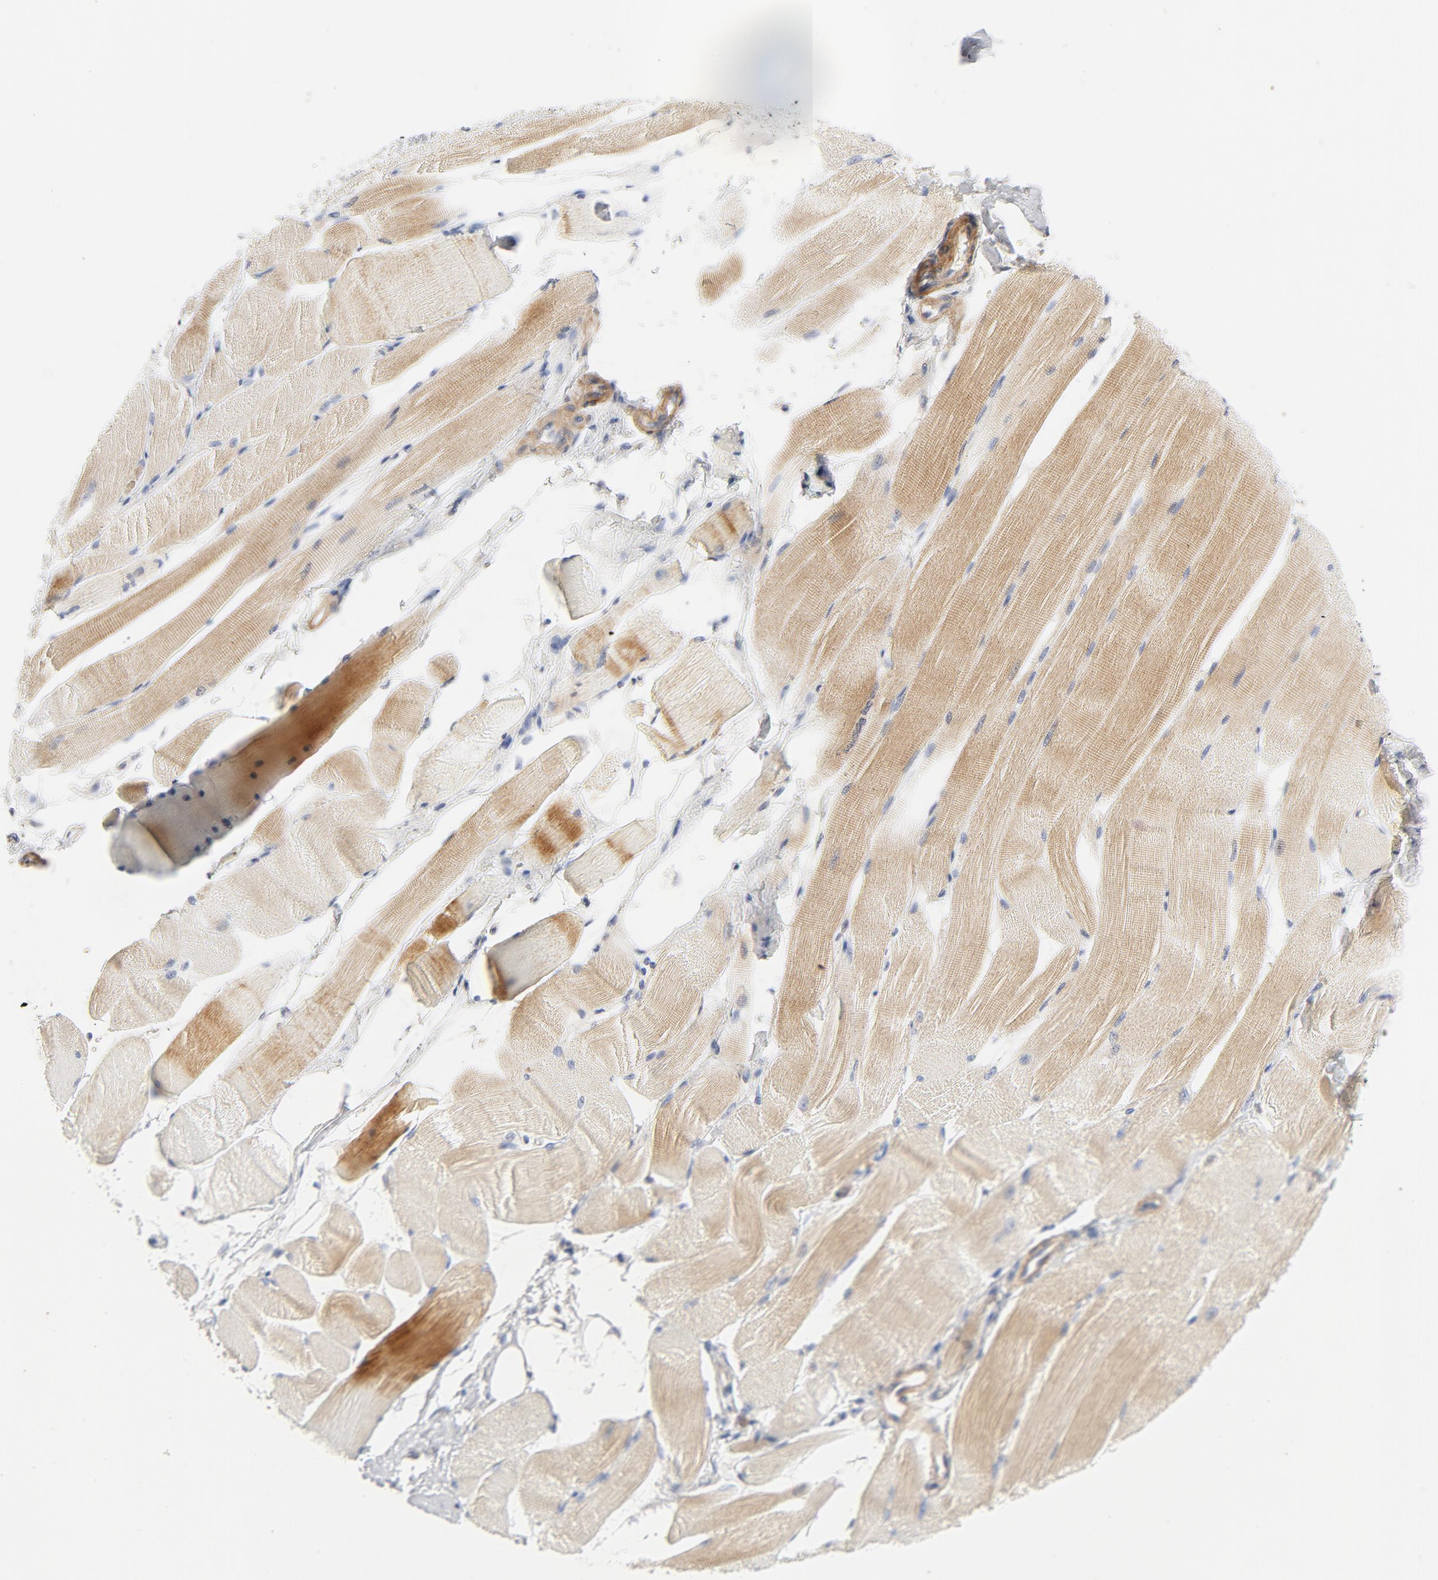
{"staining": {"intensity": "moderate", "quantity": ">75%", "location": "cytoplasmic/membranous"}, "tissue": "skeletal muscle", "cell_type": "Myocytes", "image_type": "normal", "snomed": [{"axis": "morphology", "description": "Normal tissue, NOS"}, {"axis": "topography", "description": "Skeletal muscle"}, {"axis": "topography", "description": "Peripheral nerve tissue"}], "caption": "Immunohistochemical staining of normal human skeletal muscle shows medium levels of moderate cytoplasmic/membranous staining in approximately >75% of myocytes.", "gene": "ROCK1", "patient": {"sex": "female", "age": 84}}